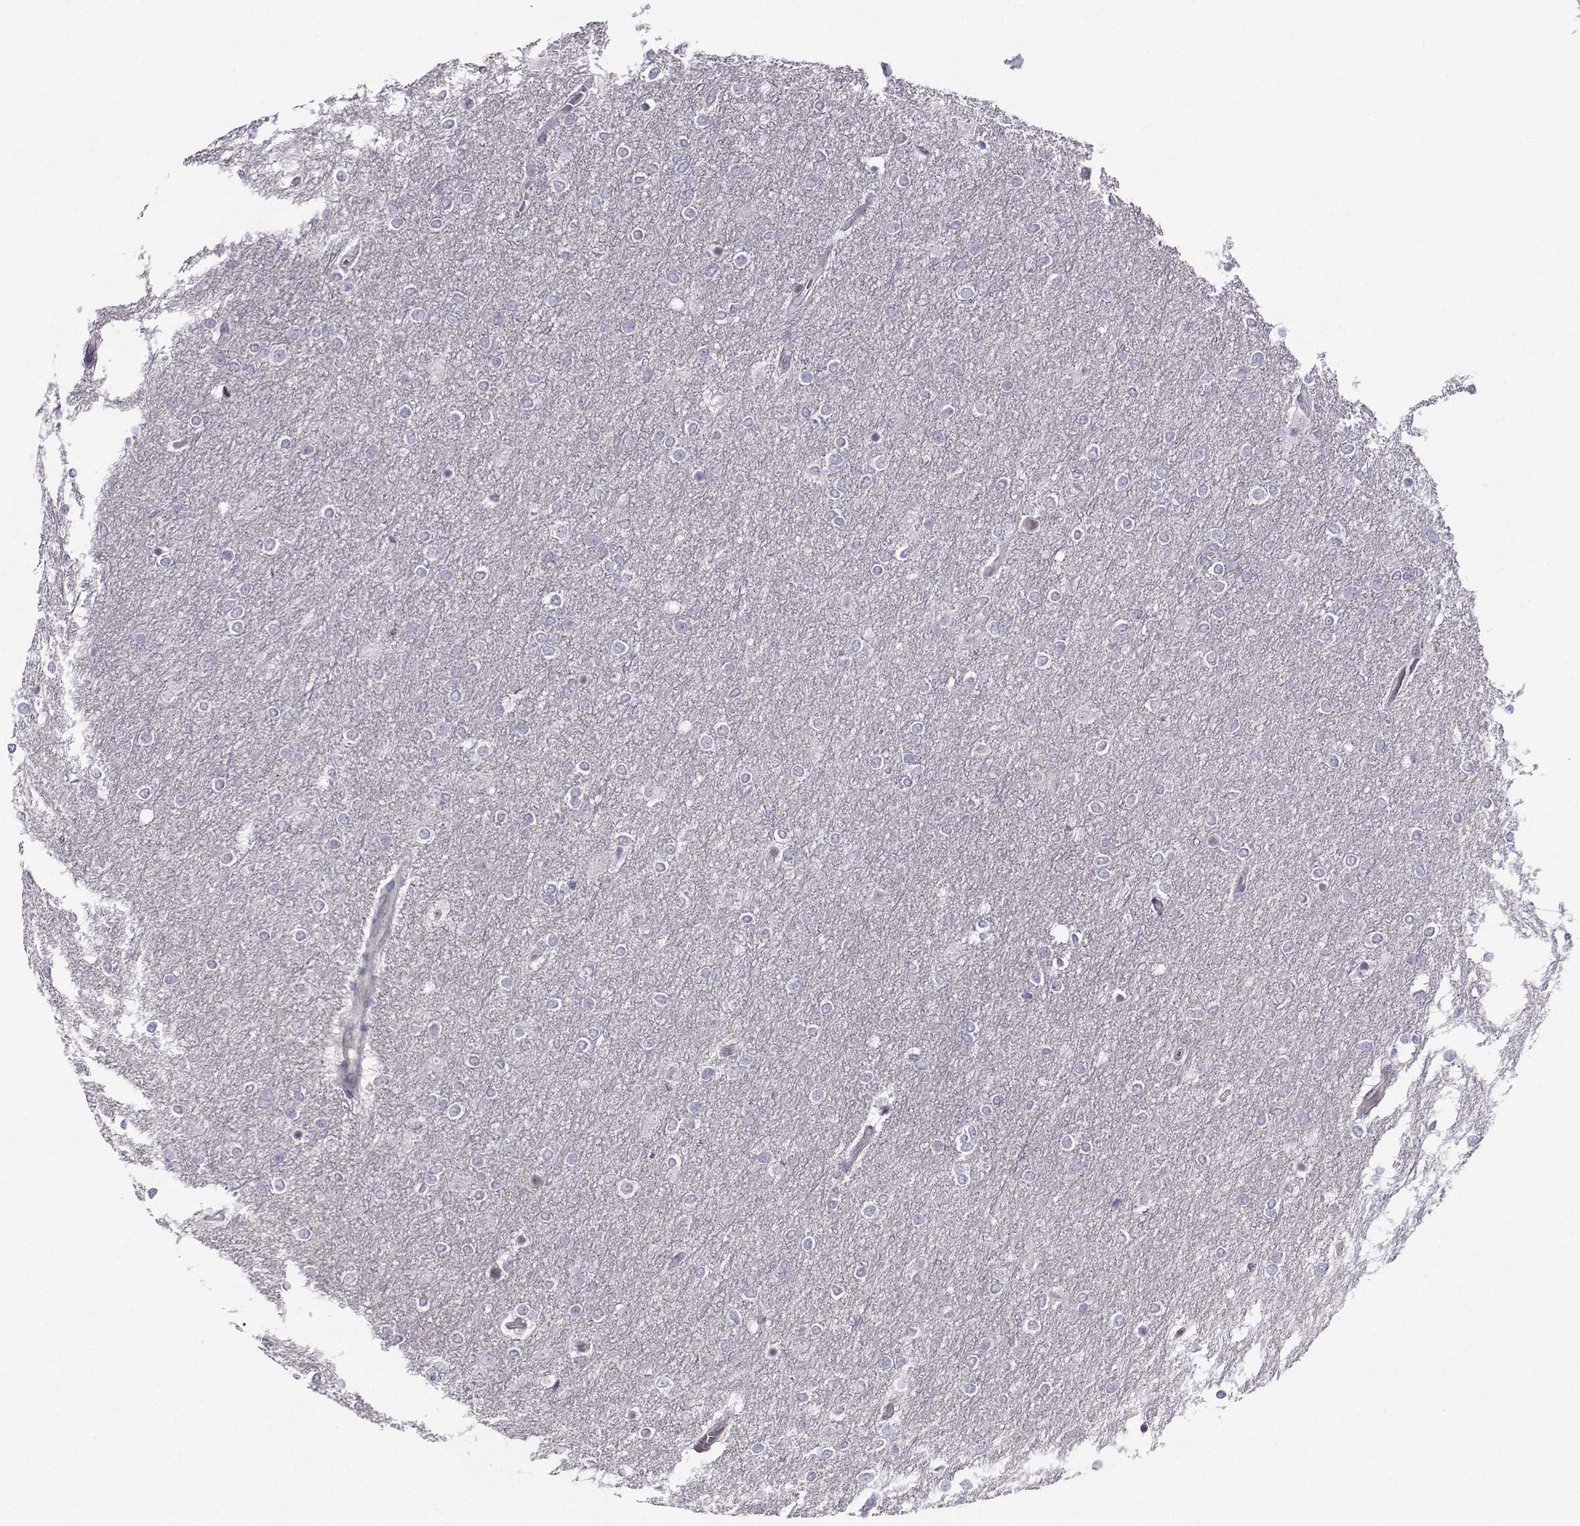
{"staining": {"intensity": "negative", "quantity": "none", "location": "none"}, "tissue": "glioma", "cell_type": "Tumor cells", "image_type": "cancer", "snomed": [{"axis": "morphology", "description": "Glioma, malignant, High grade"}, {"axis": "topography", "description": "Brain"}], "caption": "IHC micrograph of malignant glioma (high-grade) stained for a protein (brown), which reveals no expression in tumor cells.", "gene": "PGK1", "patient": {"sex": "female", "age": 61}}